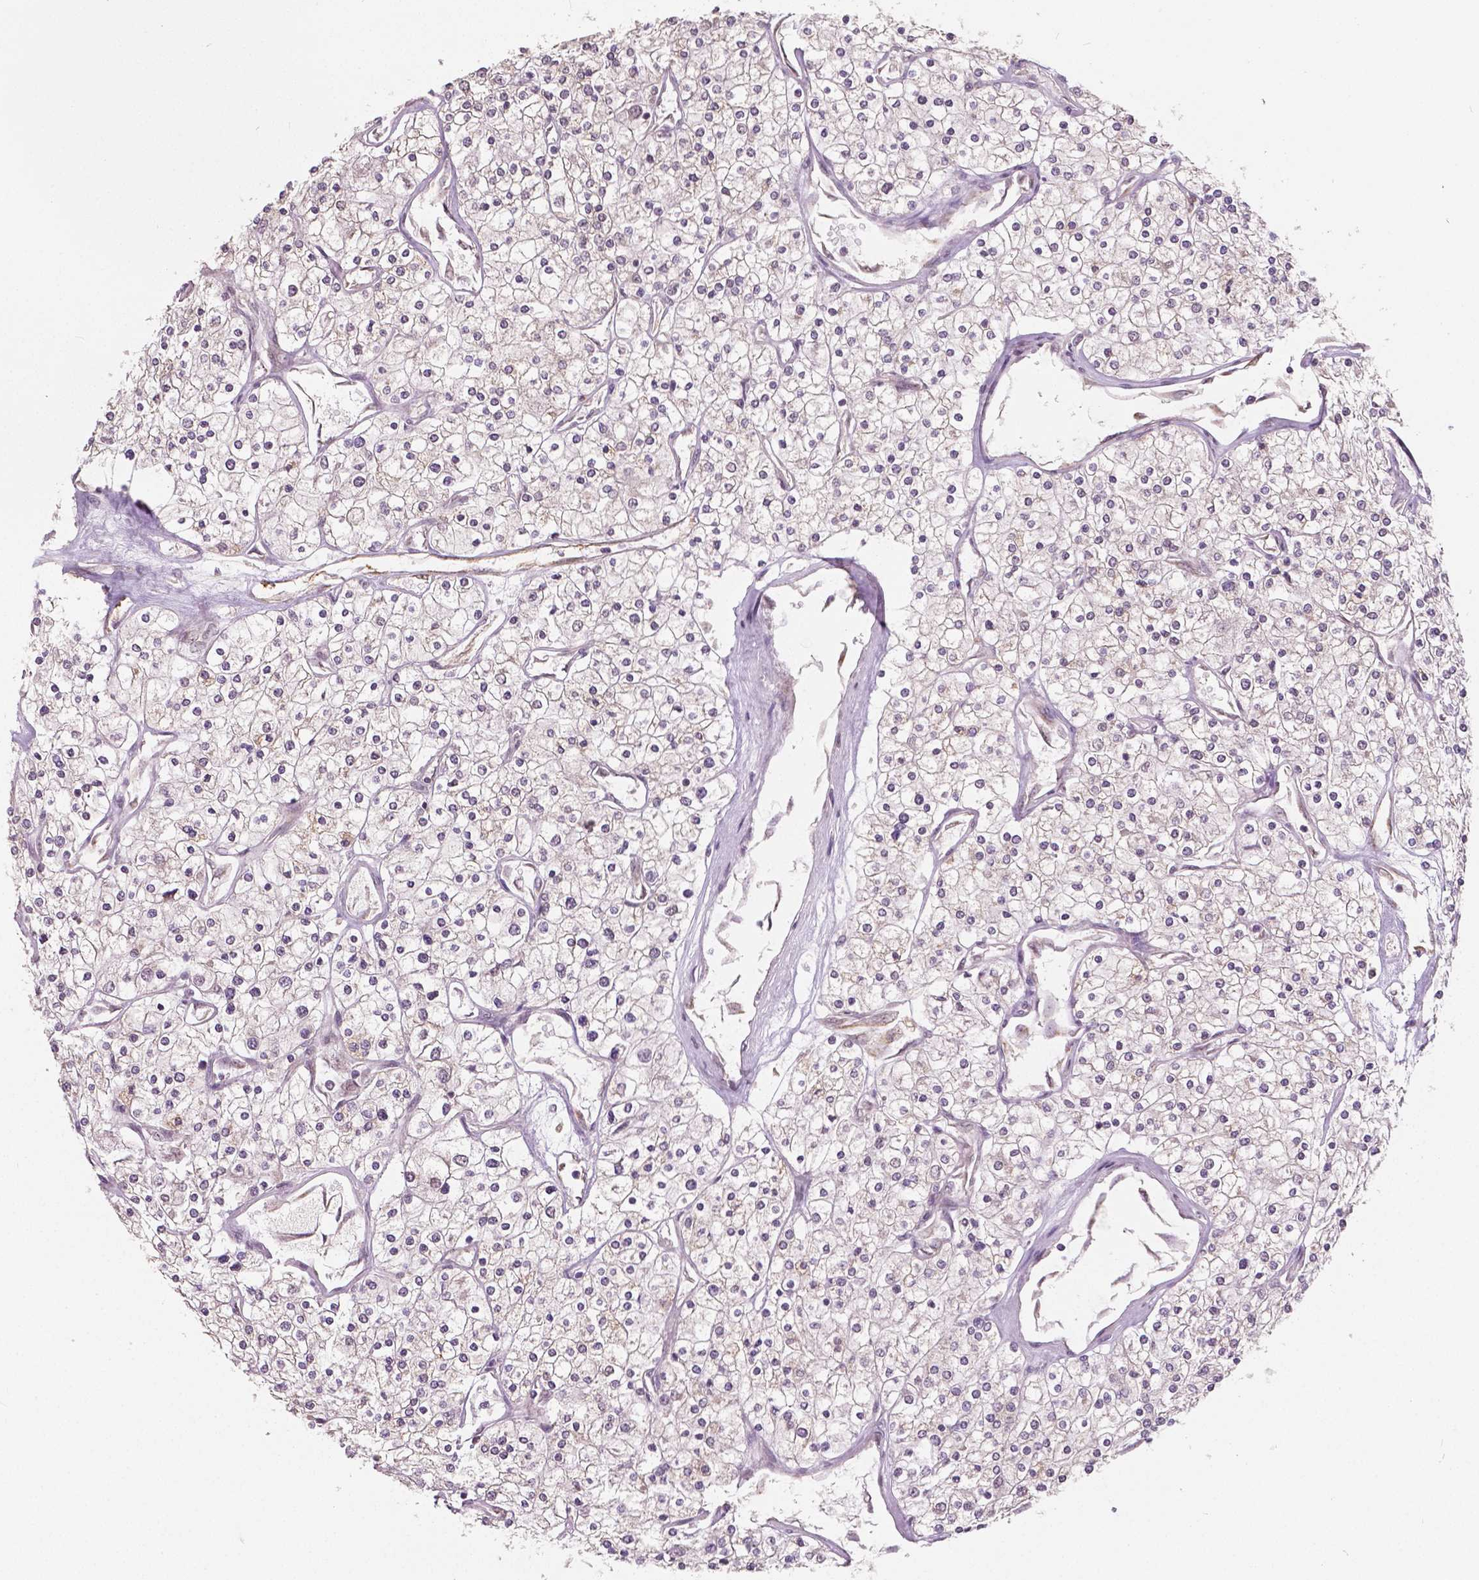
{"staining": {"intensity": "negative", "quantity": "none", "location": "none"}, "tissue": "renal cancer", "cell_type": "Tumor cells", "image_type": "cancer", "snomed": [{"axis": "morphology", "description": "Adenocarcinoma, NOS"}, {"axis": "topography", "description": "Kidney"}], "caption": "Immunohistochemical staining of human renal cancer displays no significant positivity in tumor cells.", "gene": "HMBOX1", "patient": {"sex": "male", "age": 80}}